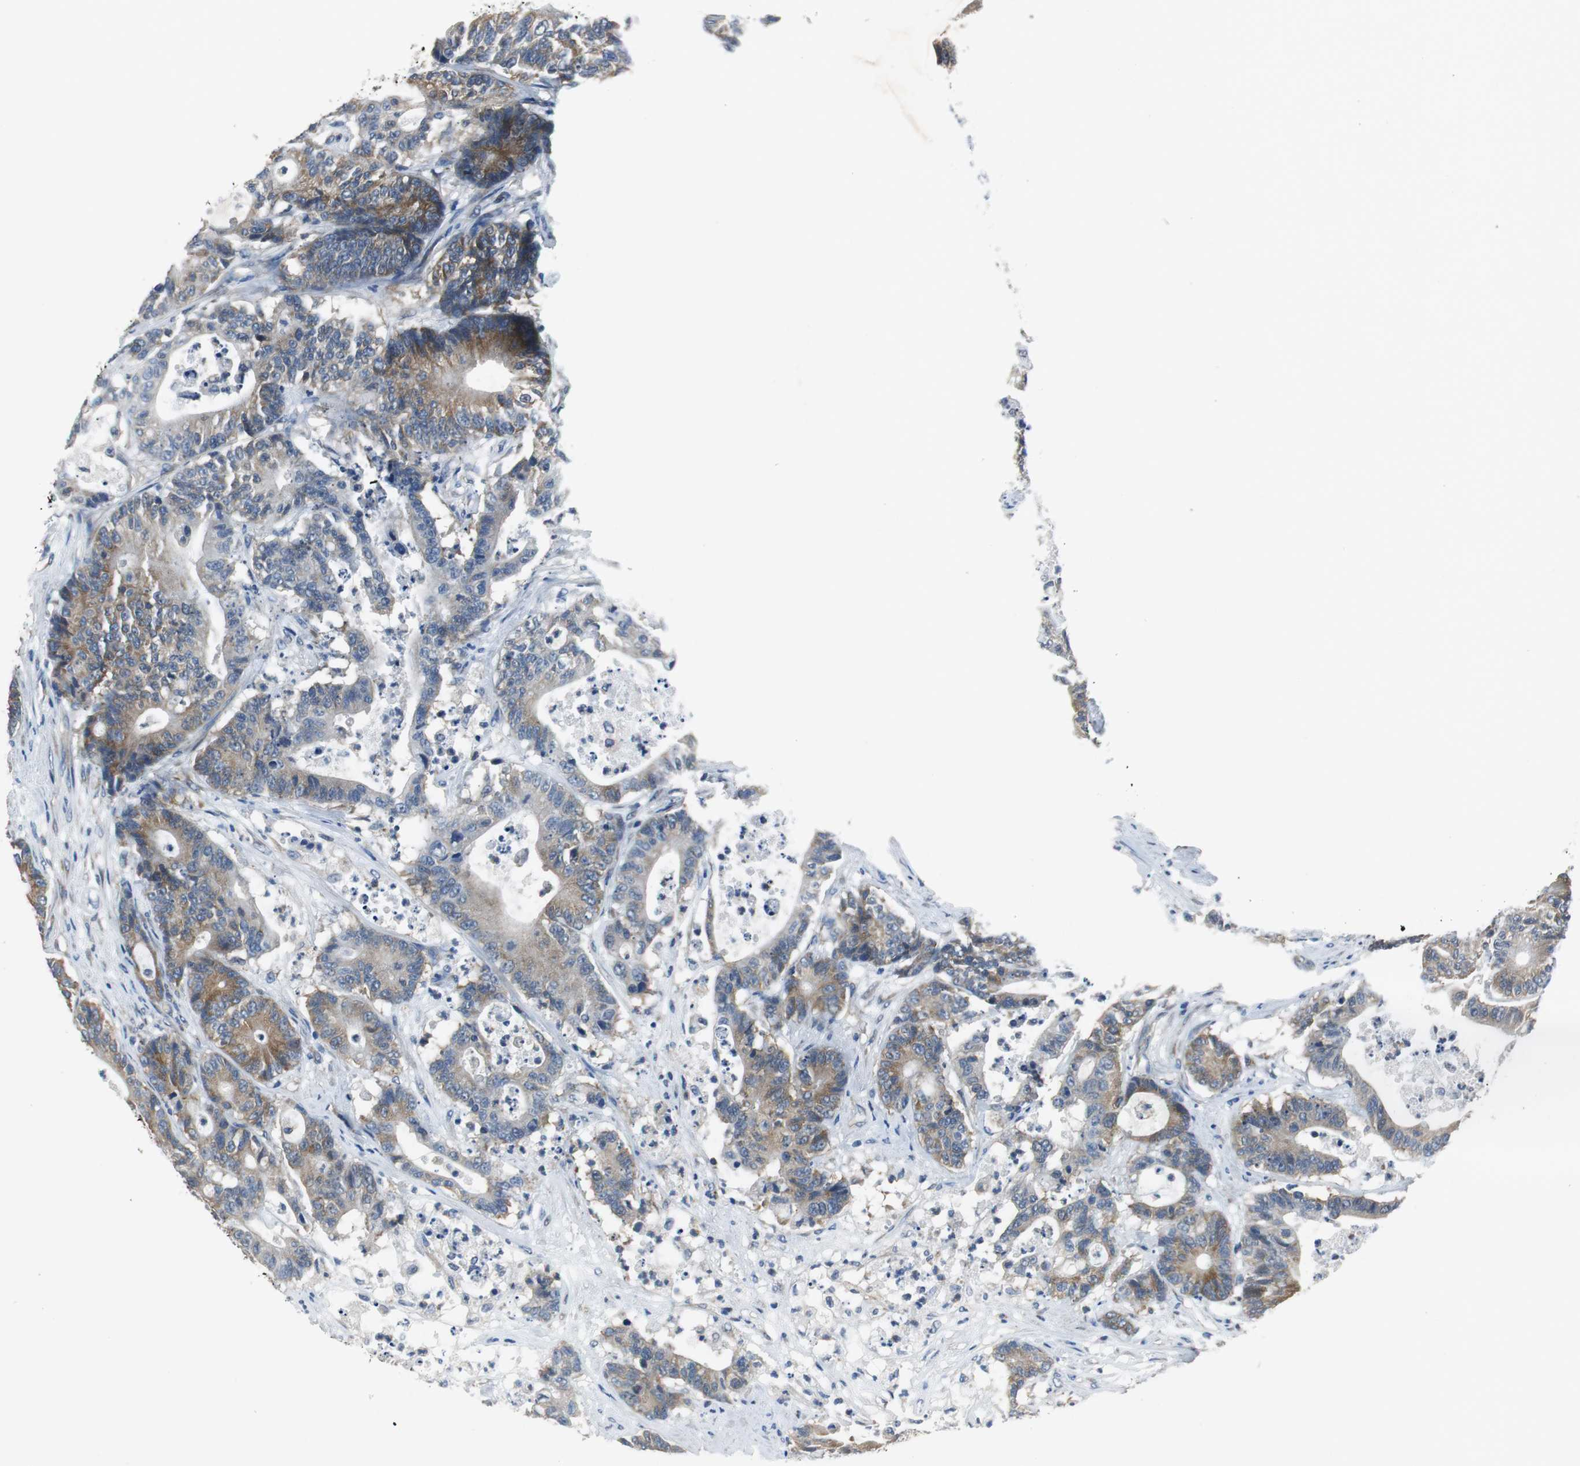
{"staining": {"intensity": "moderate", "quantity": ">75%", "location": "cytoplasmic/membranous"}, "tissue": "colorectal cancer", "cell_type": "Tumor cells", "image_type": "cancer", "snomed": [{"axis": "morphology", "description": "Adenocarcinoma, NOS"}, {"axis": "topography", "description": "Colon"}], "caption": "DAB (3,3'-diaminobenzidine) immunohistochemical staining of human colorectal cancer shows moderate cytoplasmic/membranous protein expression in about >75% of tumor cells.", "gene": "CNOT3", "patient": {"sex": "female", "age": 84}}